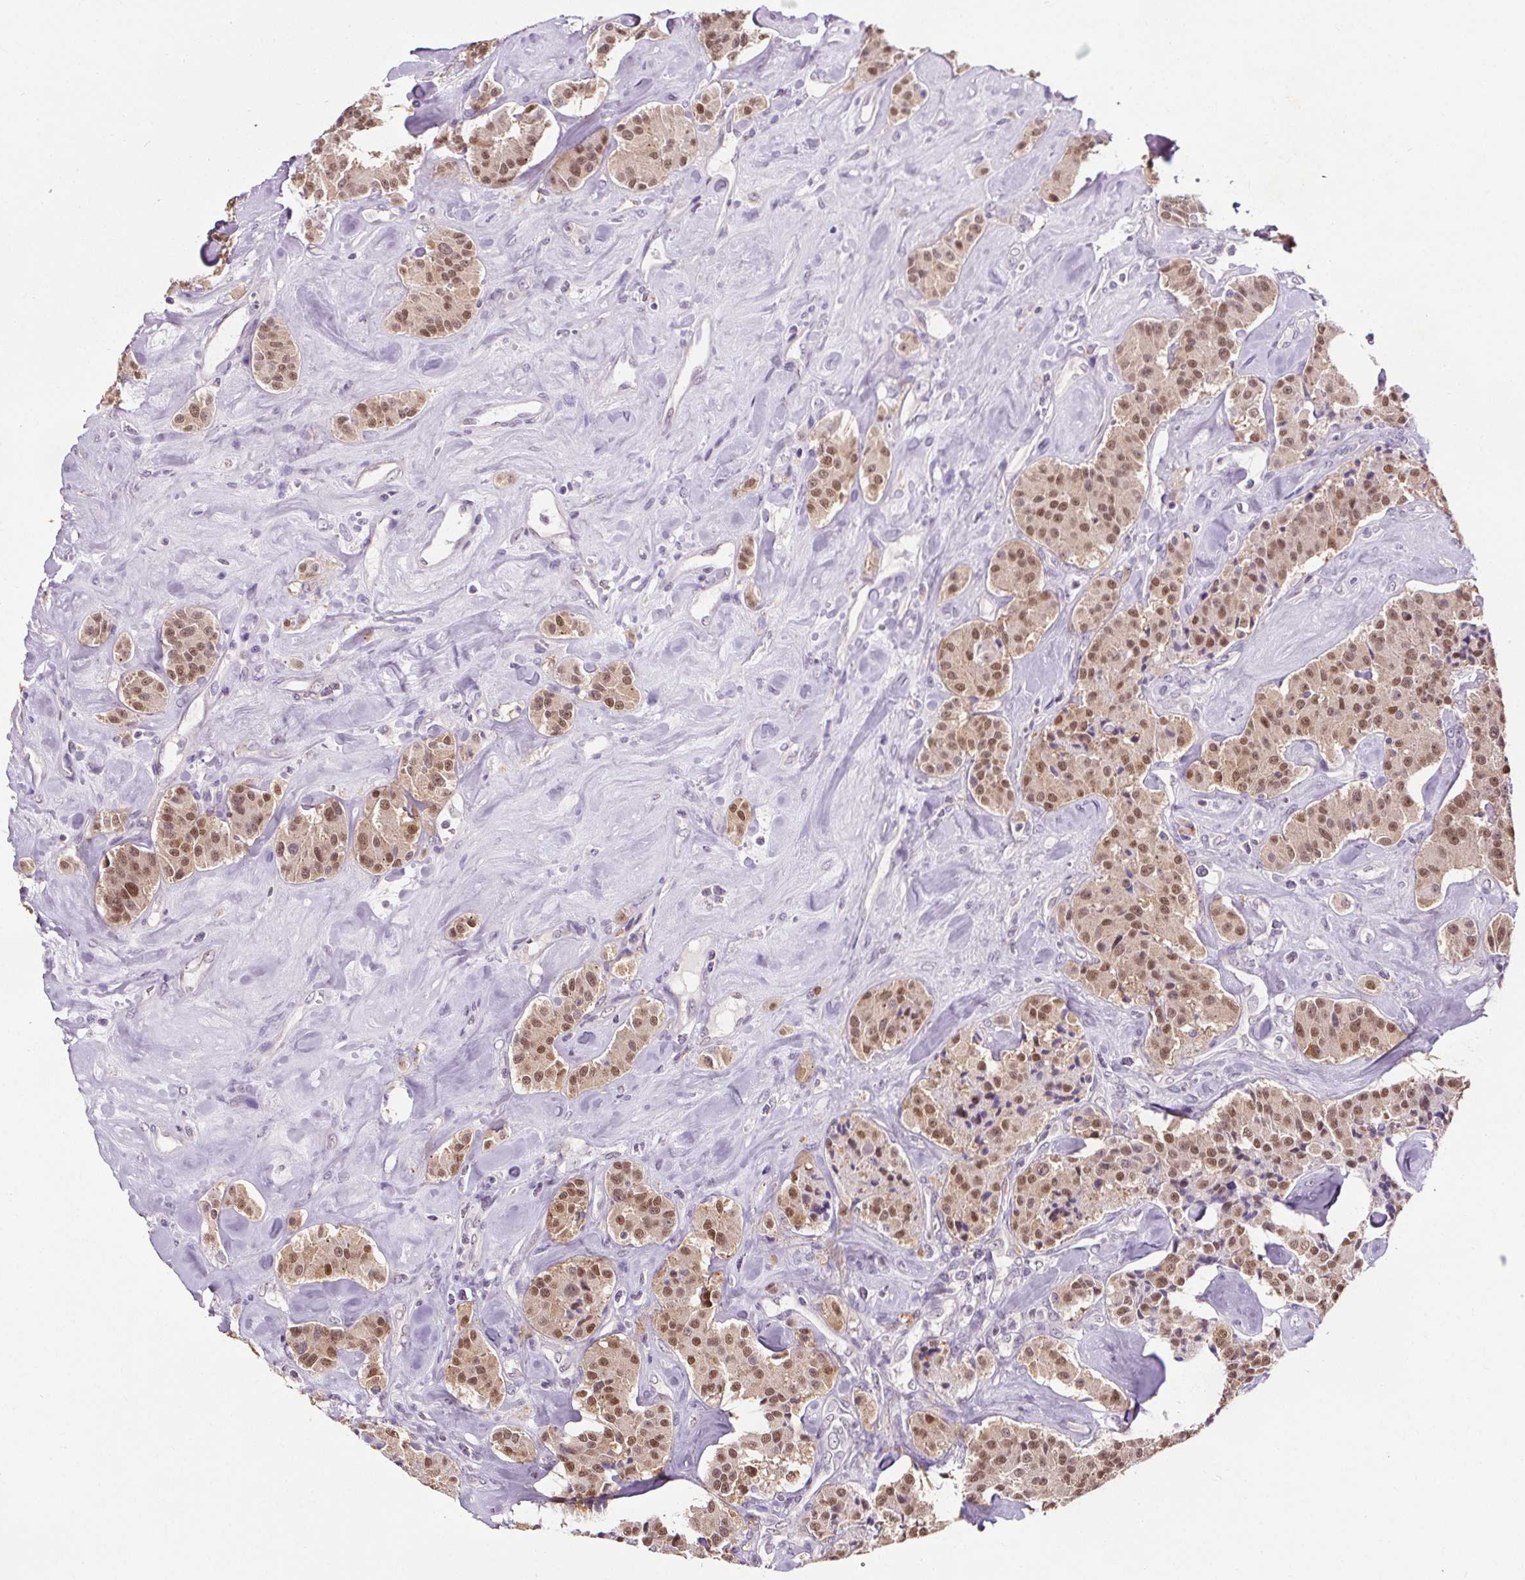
{"staining": {"intensity": "moderate", "quantity": ">75%", "location": "nuclear"}, "tissue": "carcinoid", "cell_type": "Tumor cells", "image_type": "cancer", "snomed": [{"axis": "morphology", "description": "Carcinoid, malignant, NOS"}, {"axis": "topography", "description": "Pancreas"}], "caption": "There is medium levels of moderate nuclear expression in tumor cells of carcinoid, as demonstrated by immunohistochemical staining (brown color).", "gene": "SLC2A9", "patient": {"sex": "male", "age": 41}}